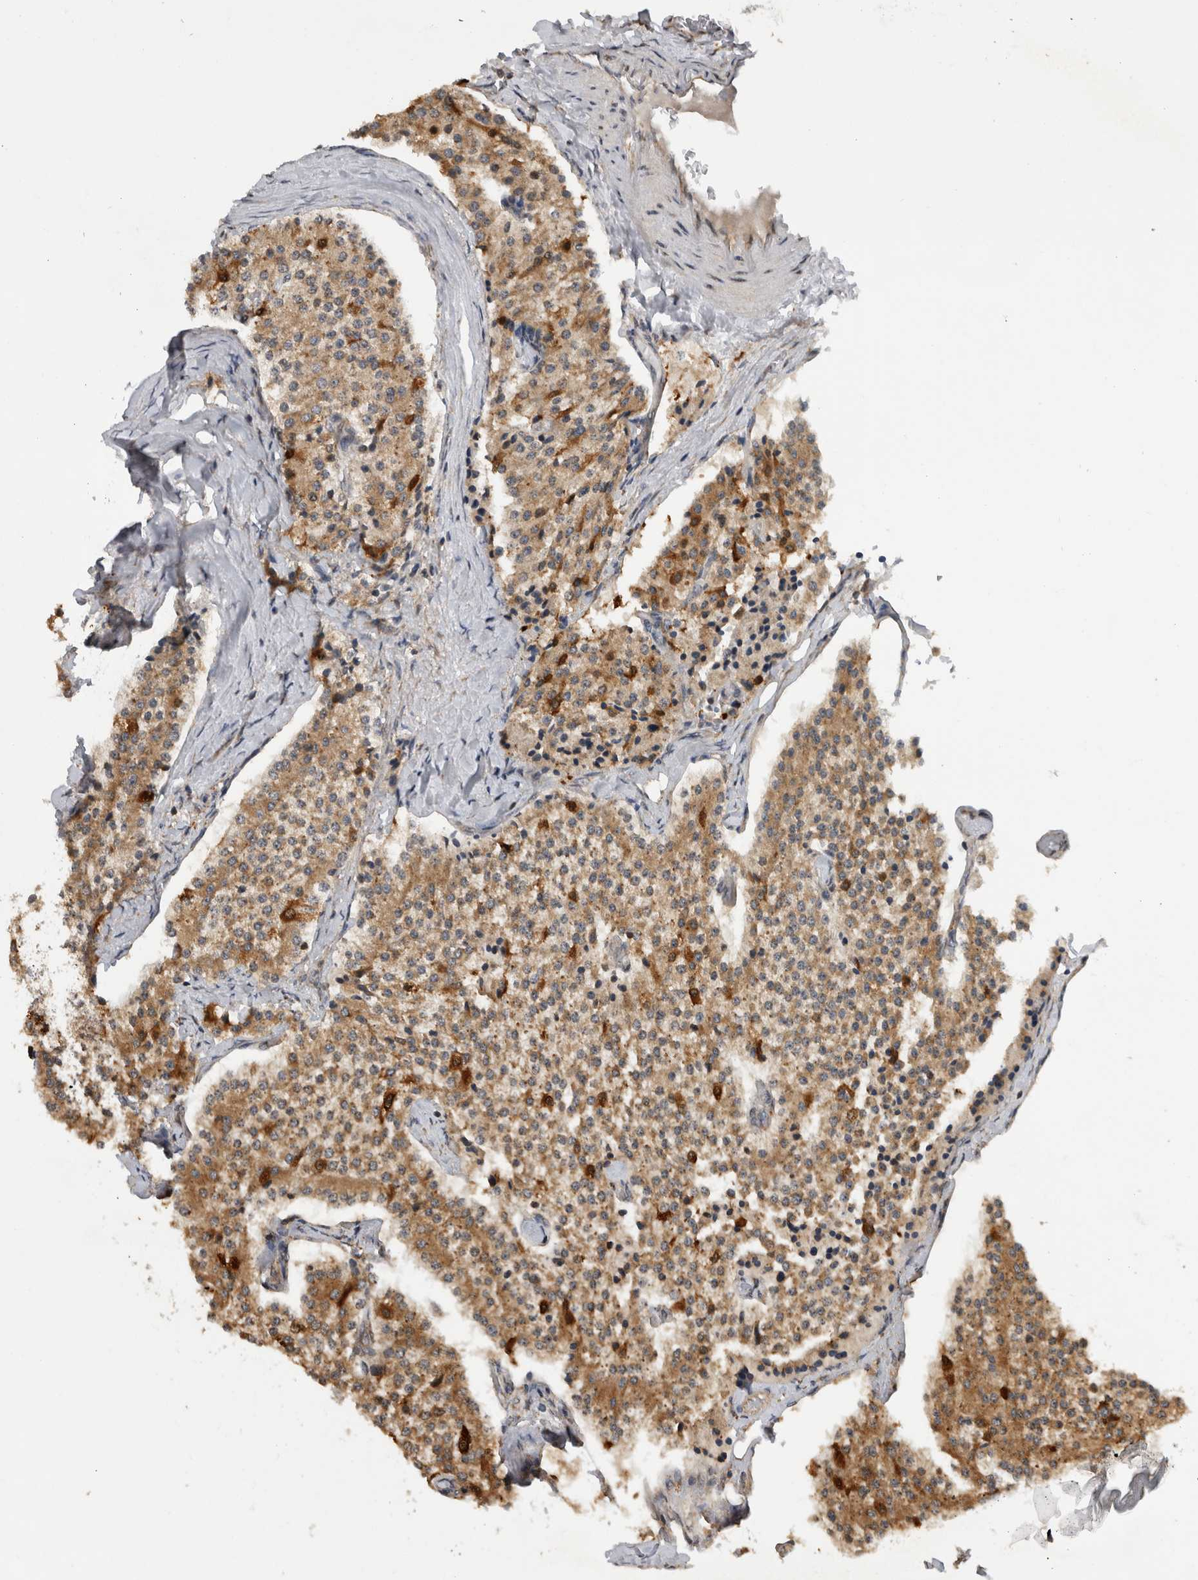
{"staining": {"intensity": "moderate", "quantity": ">75%", "location": "cytoplasmic/membranous"}, "tissue": "carcinoid", "cell_type": "Tumor cells", "image_type": "cancer", "snomed": [{"axis": "morphology", "description": "Carcinoid, malignant, NOS"}, {"axis": "topography", "description": "Colon"}], "caption": "Brown immunohistochemical staining in human malignant carcinoid demonstrates moderate cytoplasmic/membranous staining in about >75% of tumor cells.", "gene": "PARP6", "patient": {"sex": "female", "age": 52}}